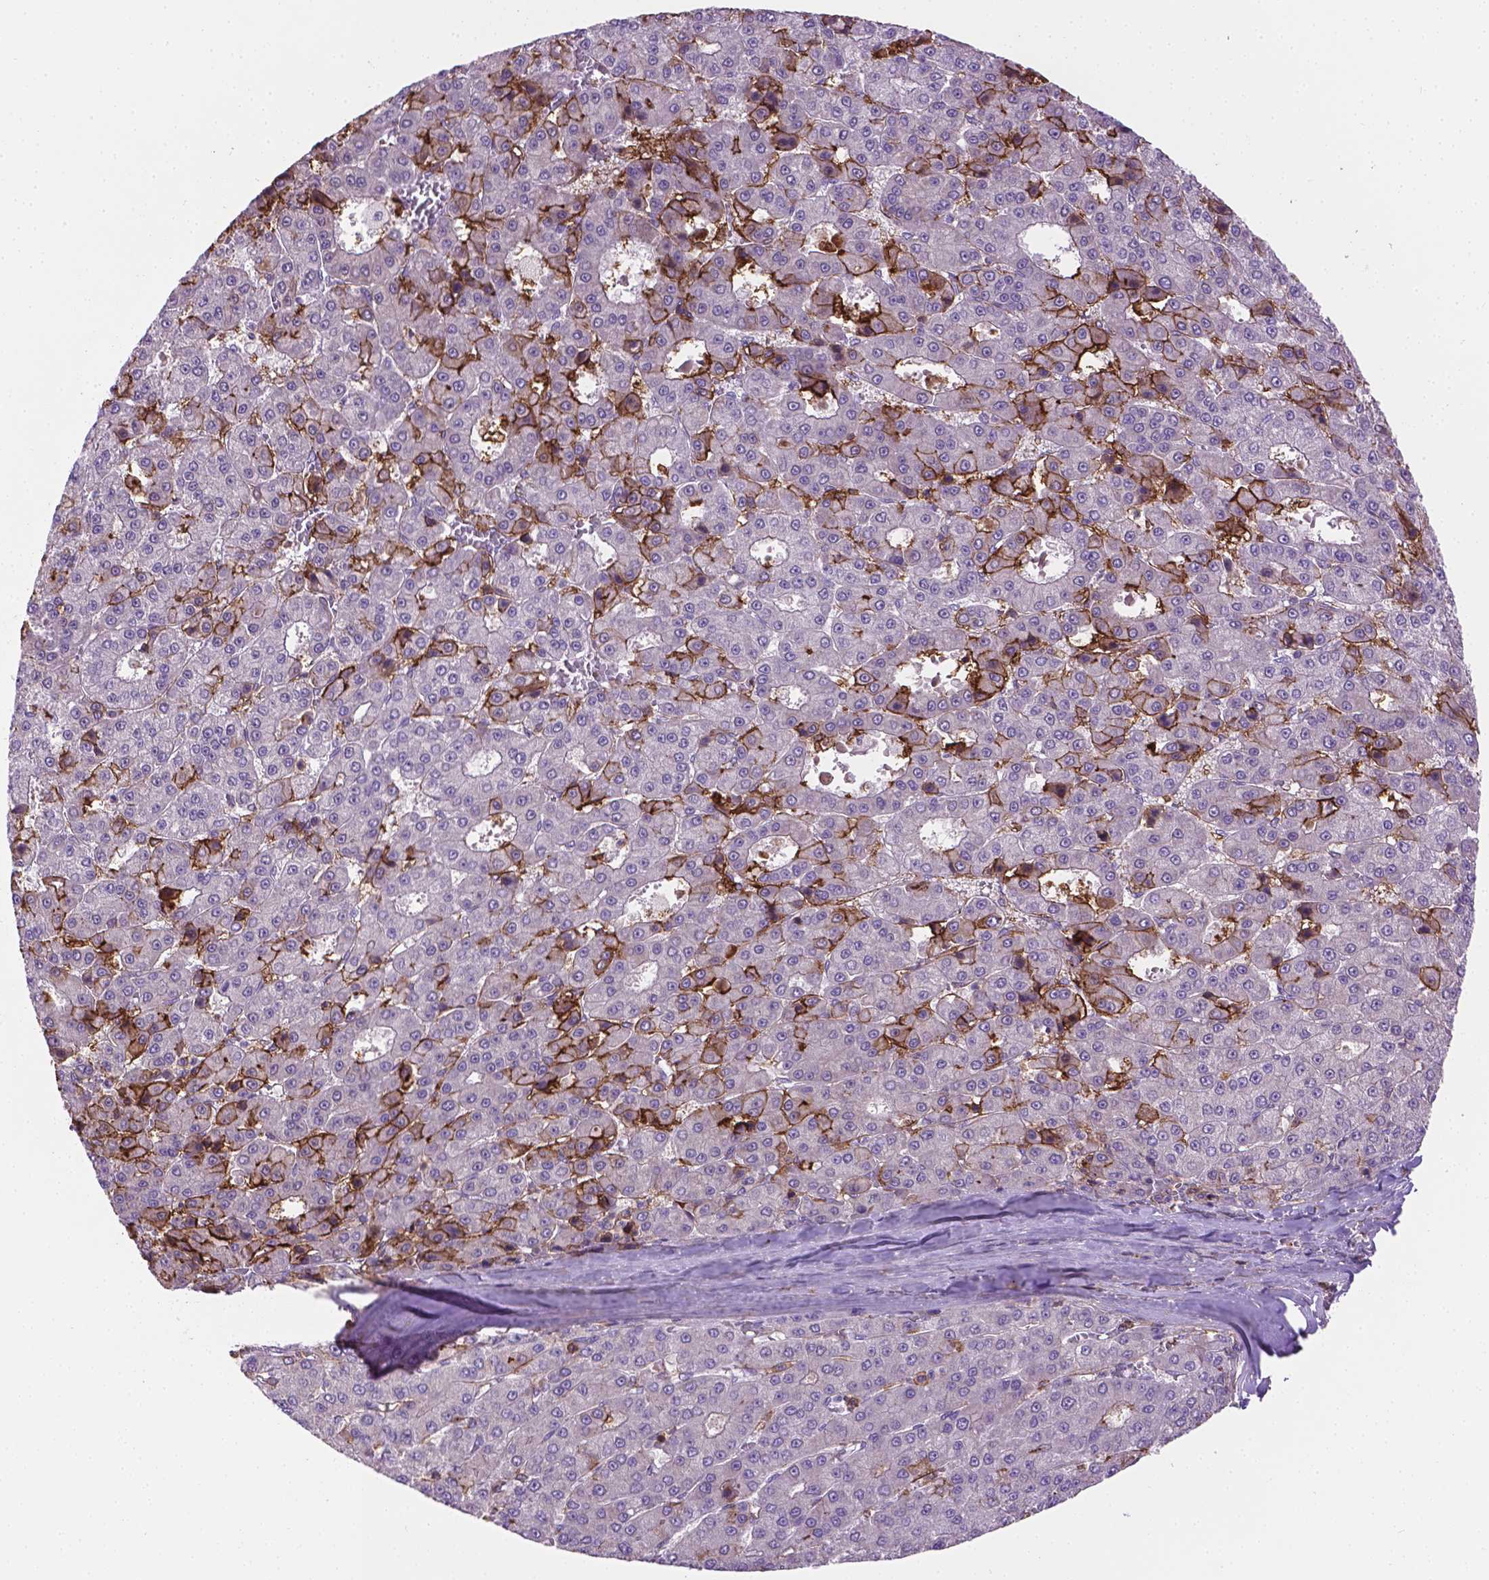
{"staining": {"intensity": "moderate", "quantity": "<25%", "location": "cytoplasmic/membranous"}, "tissue": "liver cancer", "cell_type": "Tumor cells", "image_type": "cancer", "snomed": [{"axis": "morphology", "description": "Carcinoma, Hepatocellular, NOS"}, {"axis": "topography", "description": "Liver"}], "caption": "Immunohistochemical staining of human liver cancer shows low levels of moderate cytoplasmic/membranous positivity in about <25% of tumor cells. Nuclei are stained in blue.", "gene": "ACAD10", "patient": {"sex": "male", "age": 70}}